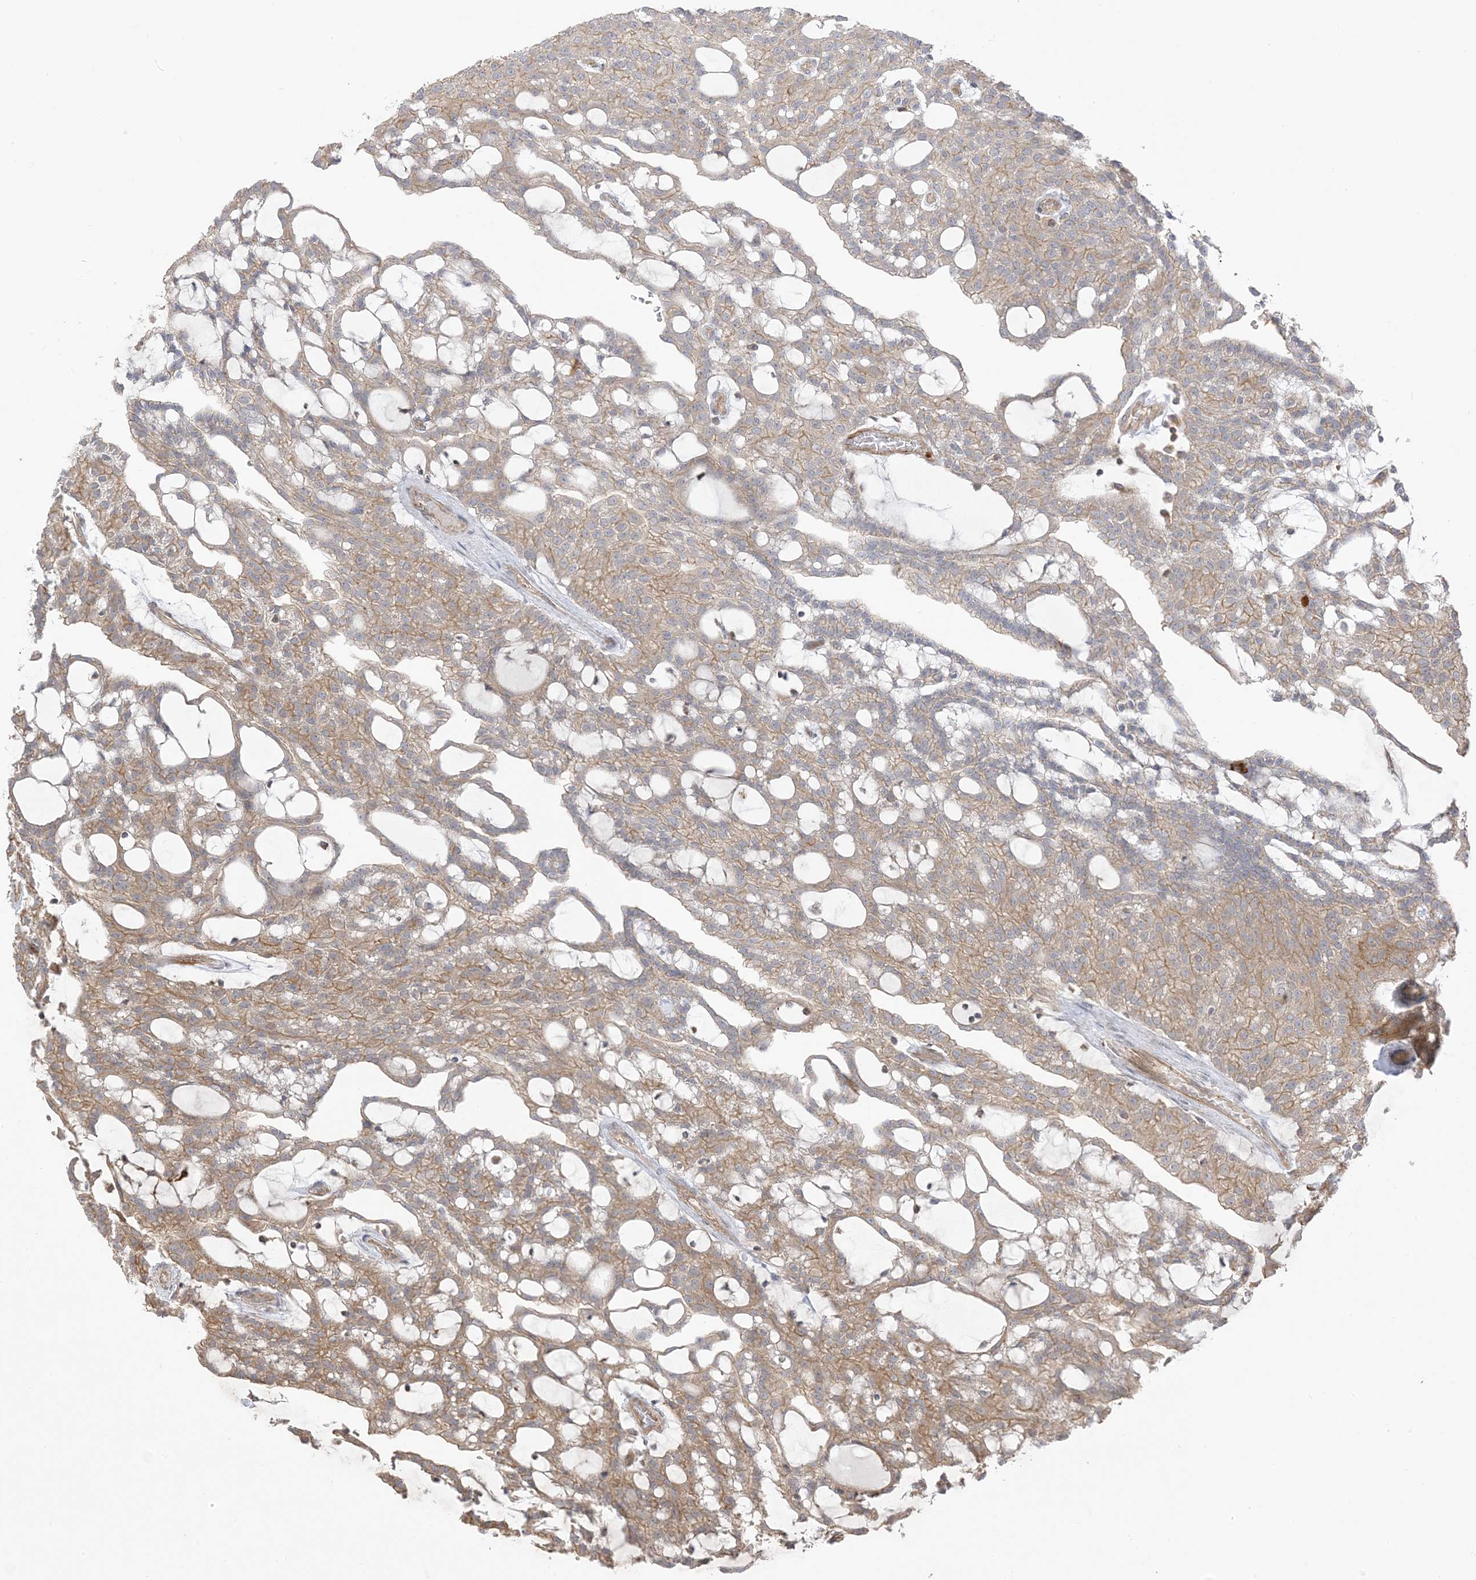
{"staining": {"intensity": "moderate", "quantity": ">75%", "location": "cytoplasmic/membranous"}, "tissue": "renal cancer", "cell_type": "Tumor cells", "image_type": "cancer", "snomed": [{"axis": "morphology", "description": "Adenocarcinoma, NOS"}, {"axis": "topography", "description": "Kidney"}], "caption": "High-magnification brightfield microscopy of renal adenocarcinoma stained with DAB (brown) and counterstained with hematoxylin (blue). tumor cells exhibit moderate cytoplasmic/membranous staining is appreciated in approximately>75% of cells.", "gene": "ICMT", "patient": {"sex": "male", "age": 63}}